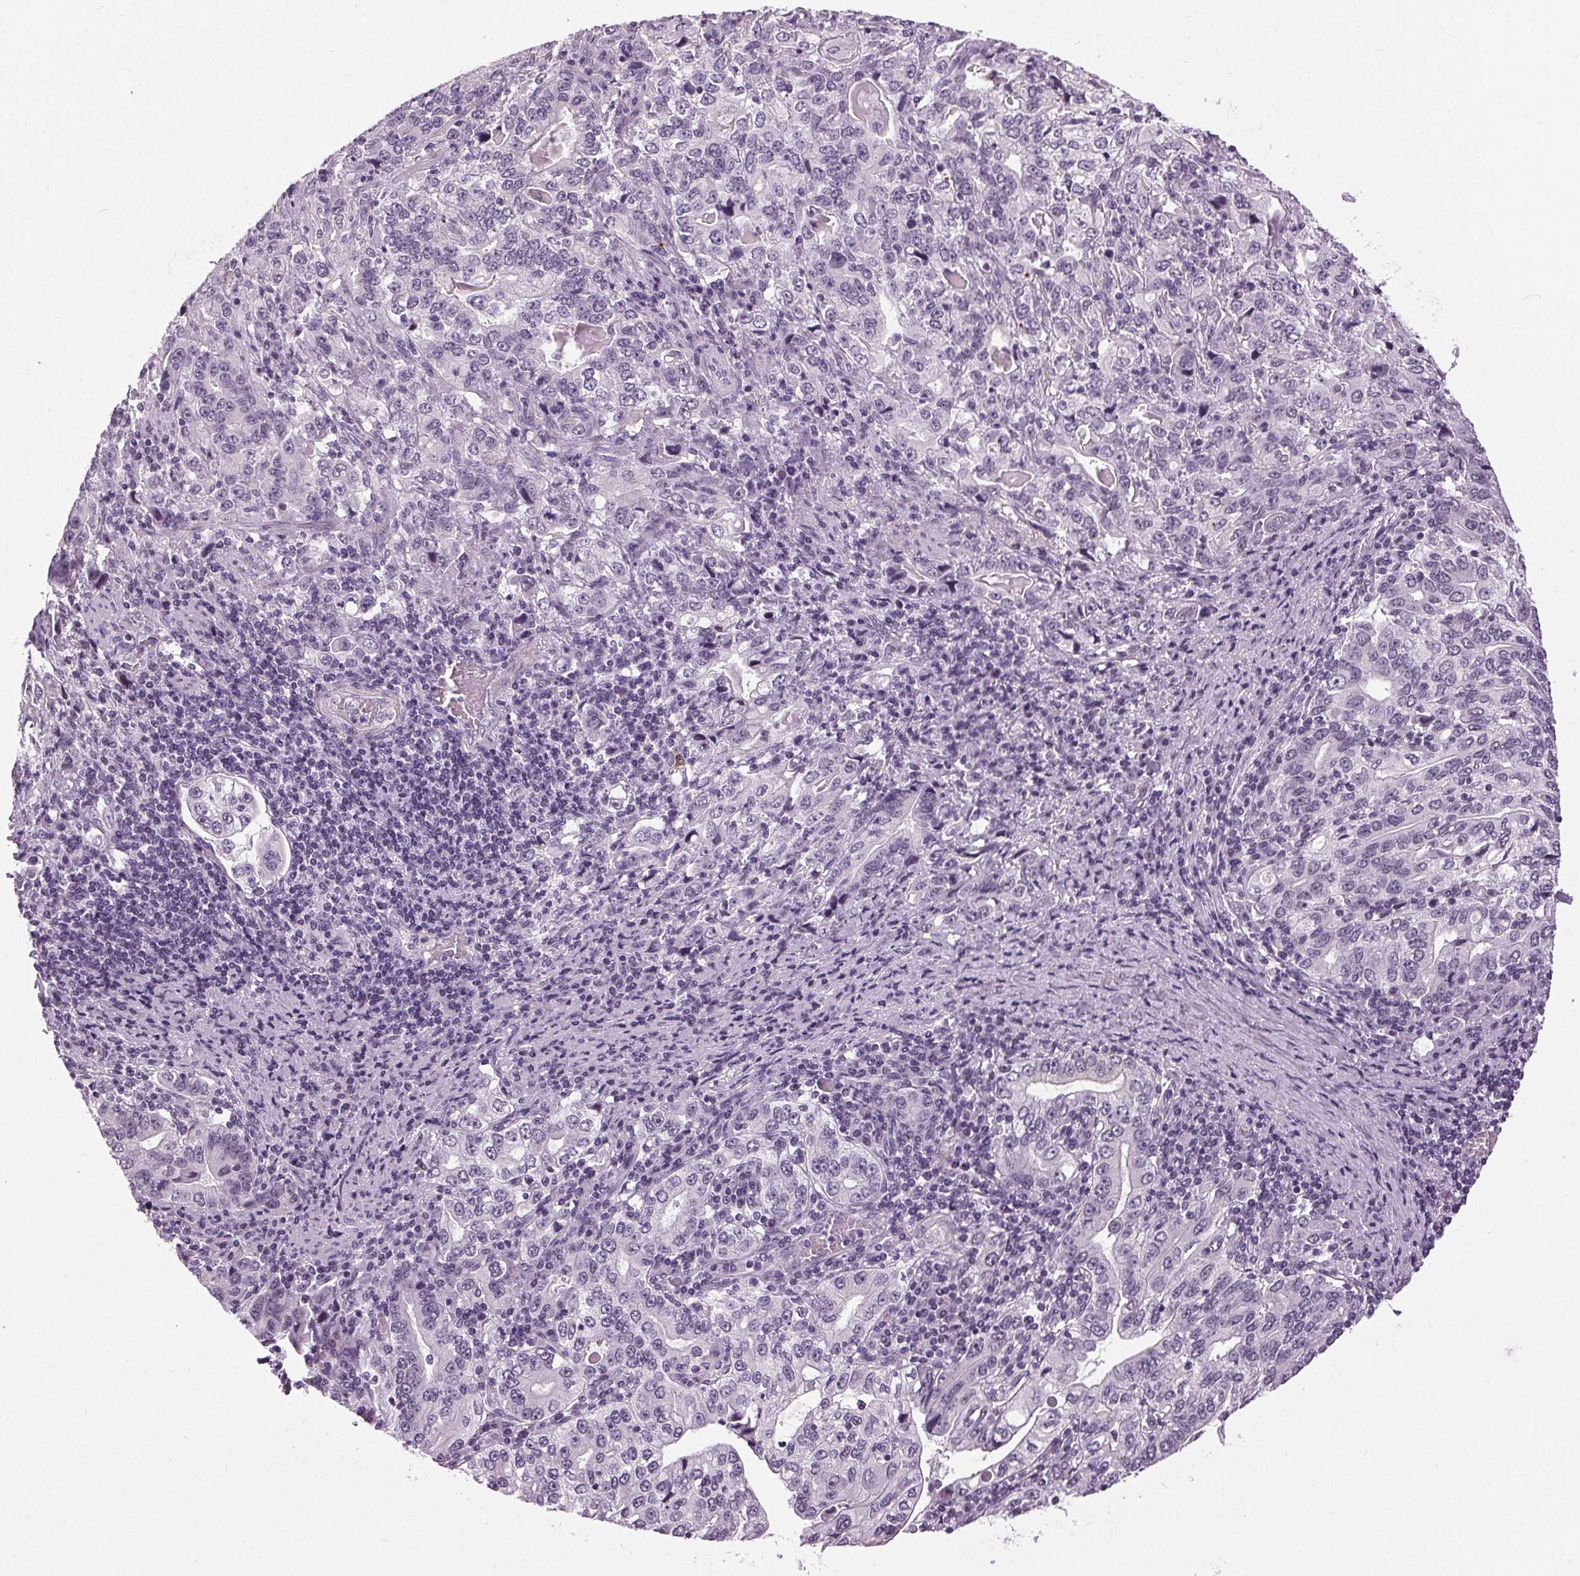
{"staining": {"intensity": "negative", "quantity": "none", "location": "none"}, "tissue": "stomach cancer", "cell_type": "Tumor cells", "image_type": "cancer", "snomed": [{"axis": "morphology", "description": "Adenocarcinoma, NOS"}, {"axis": "topography", "description": "Stomach, lower"}], "caption": "An image of human stomach adenocarcinoma is negative for staining in tumor cells. (DAB immunohistochemistry (IHC) visualized using brightfield microscopy, high magnification).", "gene": "DNAH12", "patient": {"sex": "female", "age": 72}}